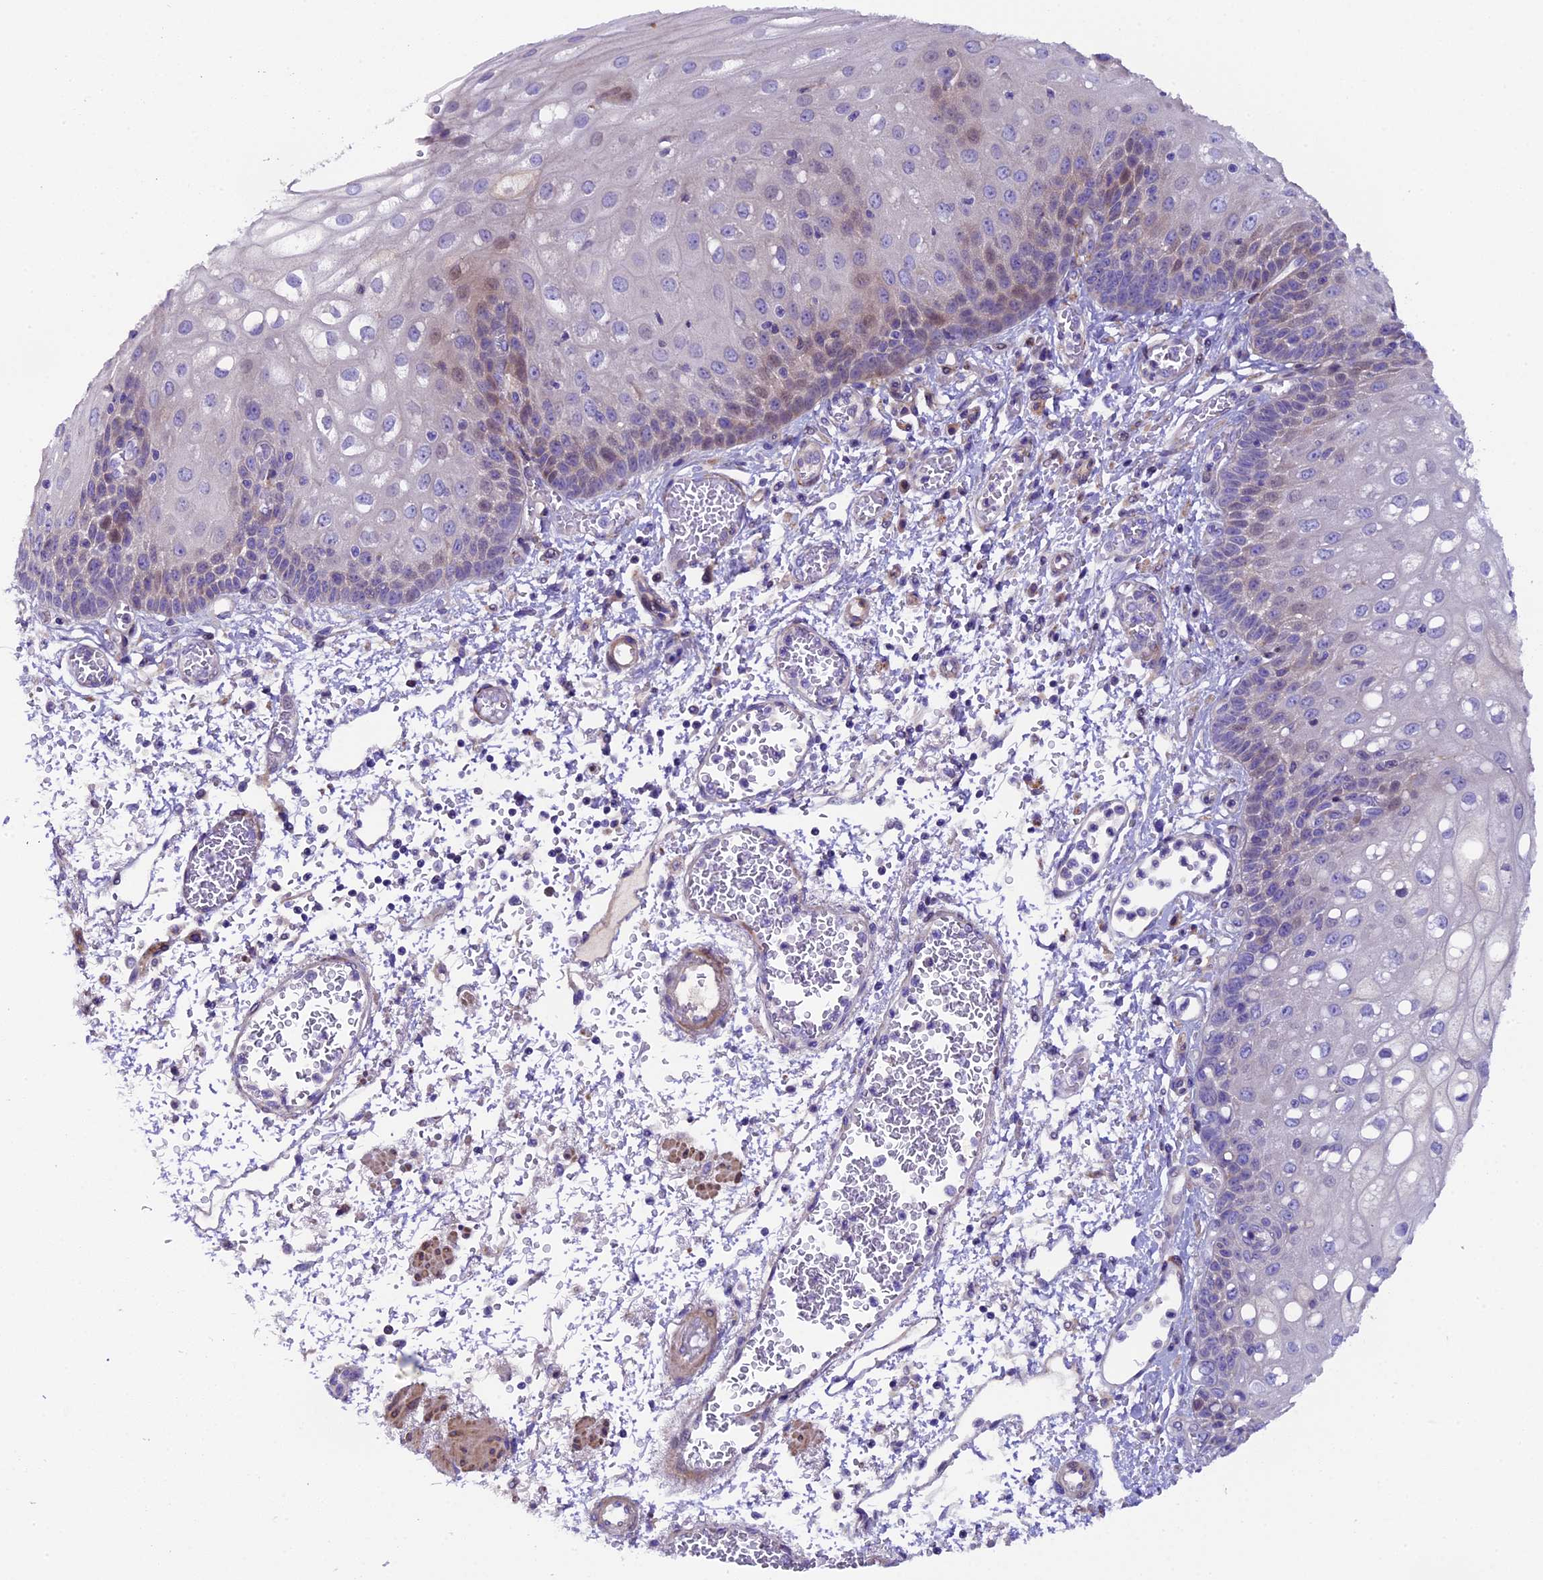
{"staining": {"intensity": "moderate", "quantity": "<25%", "location": "cytoplasmic/membranous,nuclear"}, "tissue": "esophagus", "cell_type": "Squamous epithelial cells", "image_type": "normal", "snomed": [{"axis": "morphology", "description": "Normal tissue, NOS"}, {"axis": "topography", "description": "Esophagus"}], "caption": "The immunohistochemical stain highlights moderate cytoplasmic/membranous,nuclear expression in squamous epithelial cells of benign esophagus. The protein is shown in brown color, while the nuclei are stained blue.", "gene": "PIGU", "patient": {"sex": "male", "age": 81}}